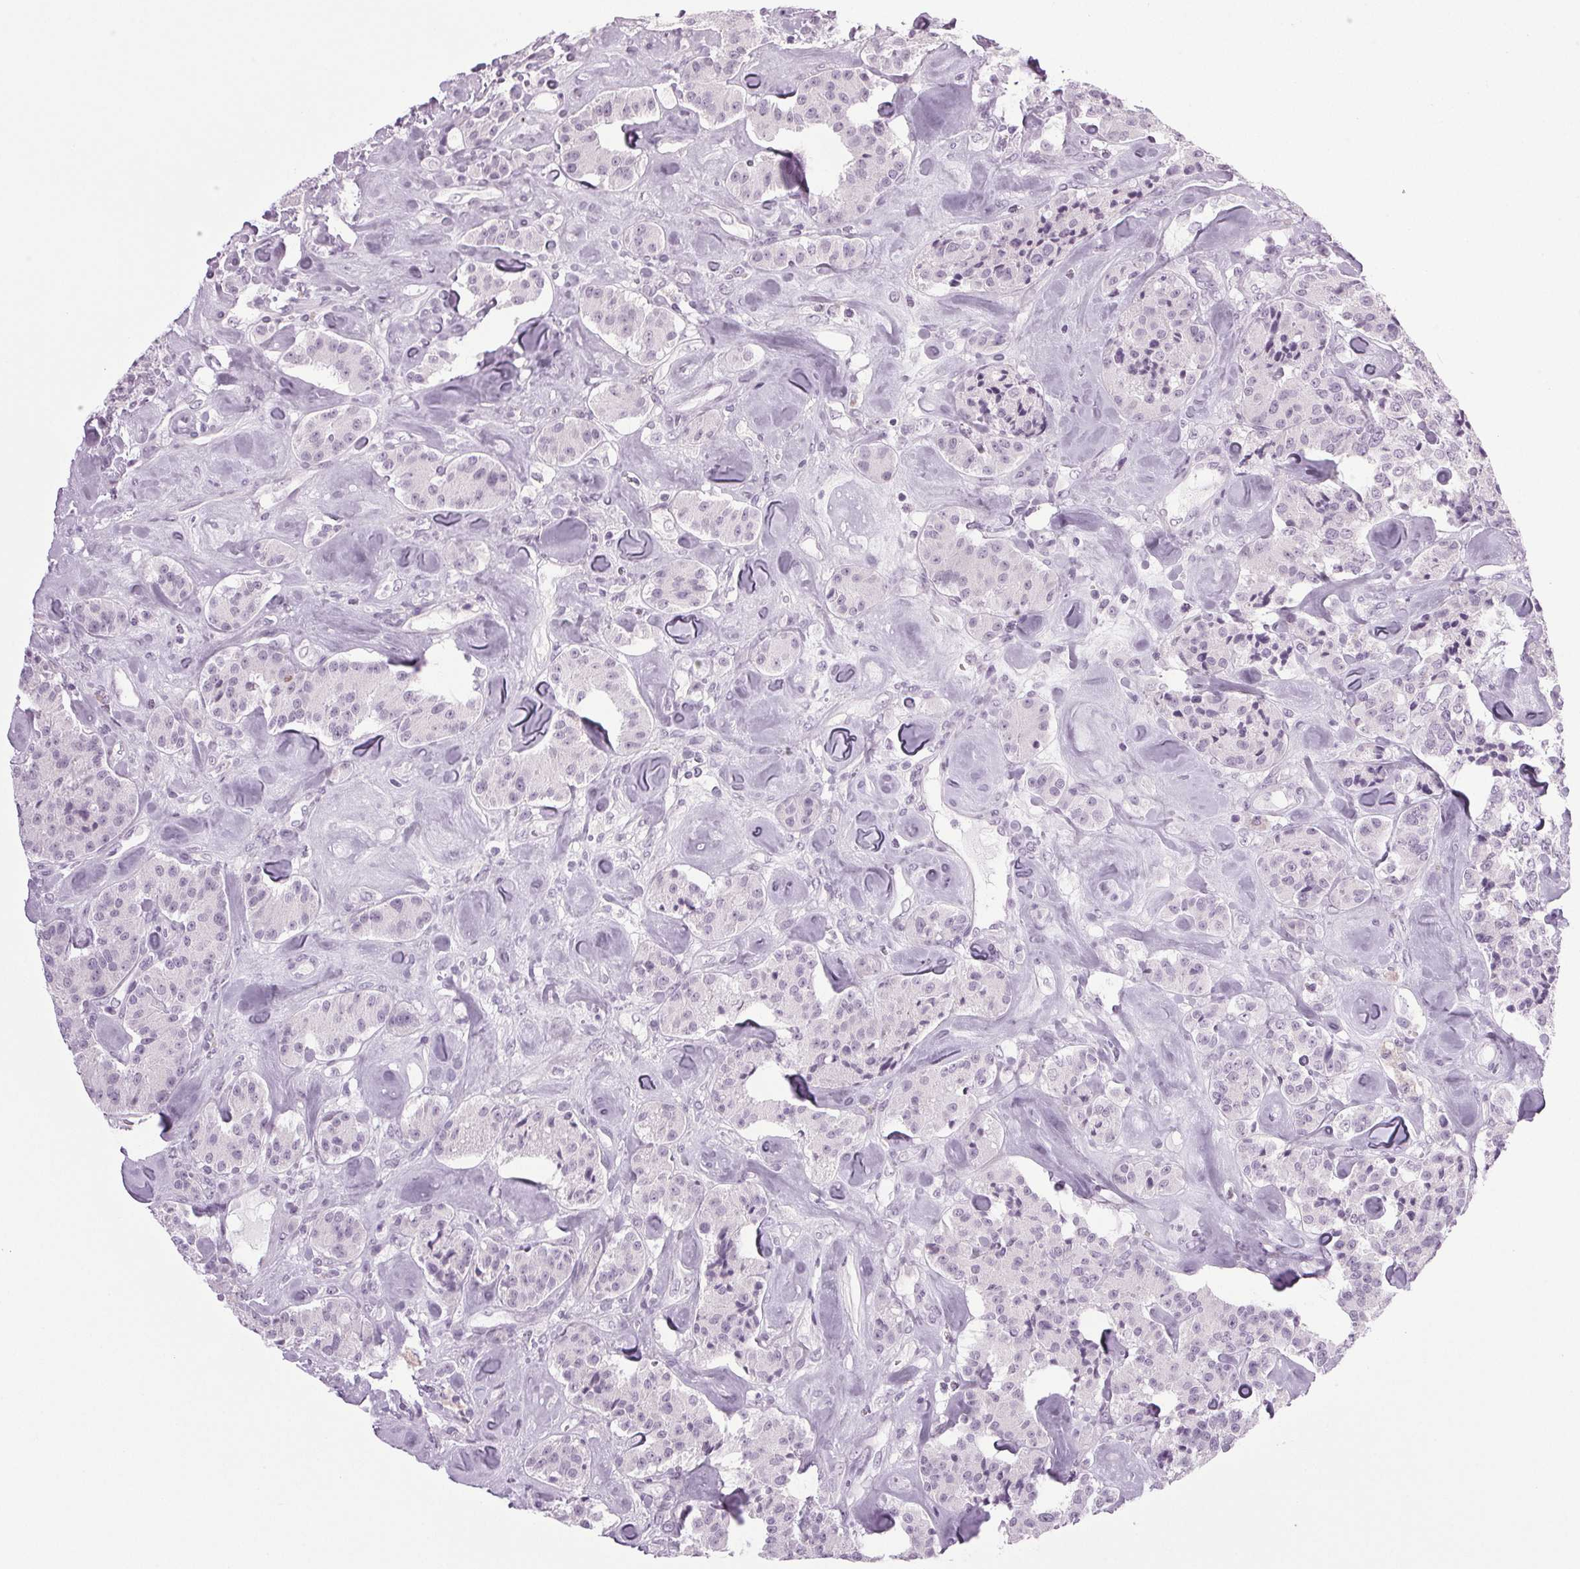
{"staining": {"intensity": "negative", "quantity": "none", "location": "none"}, "tissue": "carcinoid", "cell_type": "Tumor cells", "image_type": "cancer", "snomed": [{"axis": "morphology", "description": "Carcinoid, malignant, NOS"}, {"axis": "topography", "description": "Pancreas"}], "caption": "Tumor cells show no significant expression in carcinoid (malignant).", "gene": "IGF2BP1", "patient": {"sex": "male", "age": 41}}